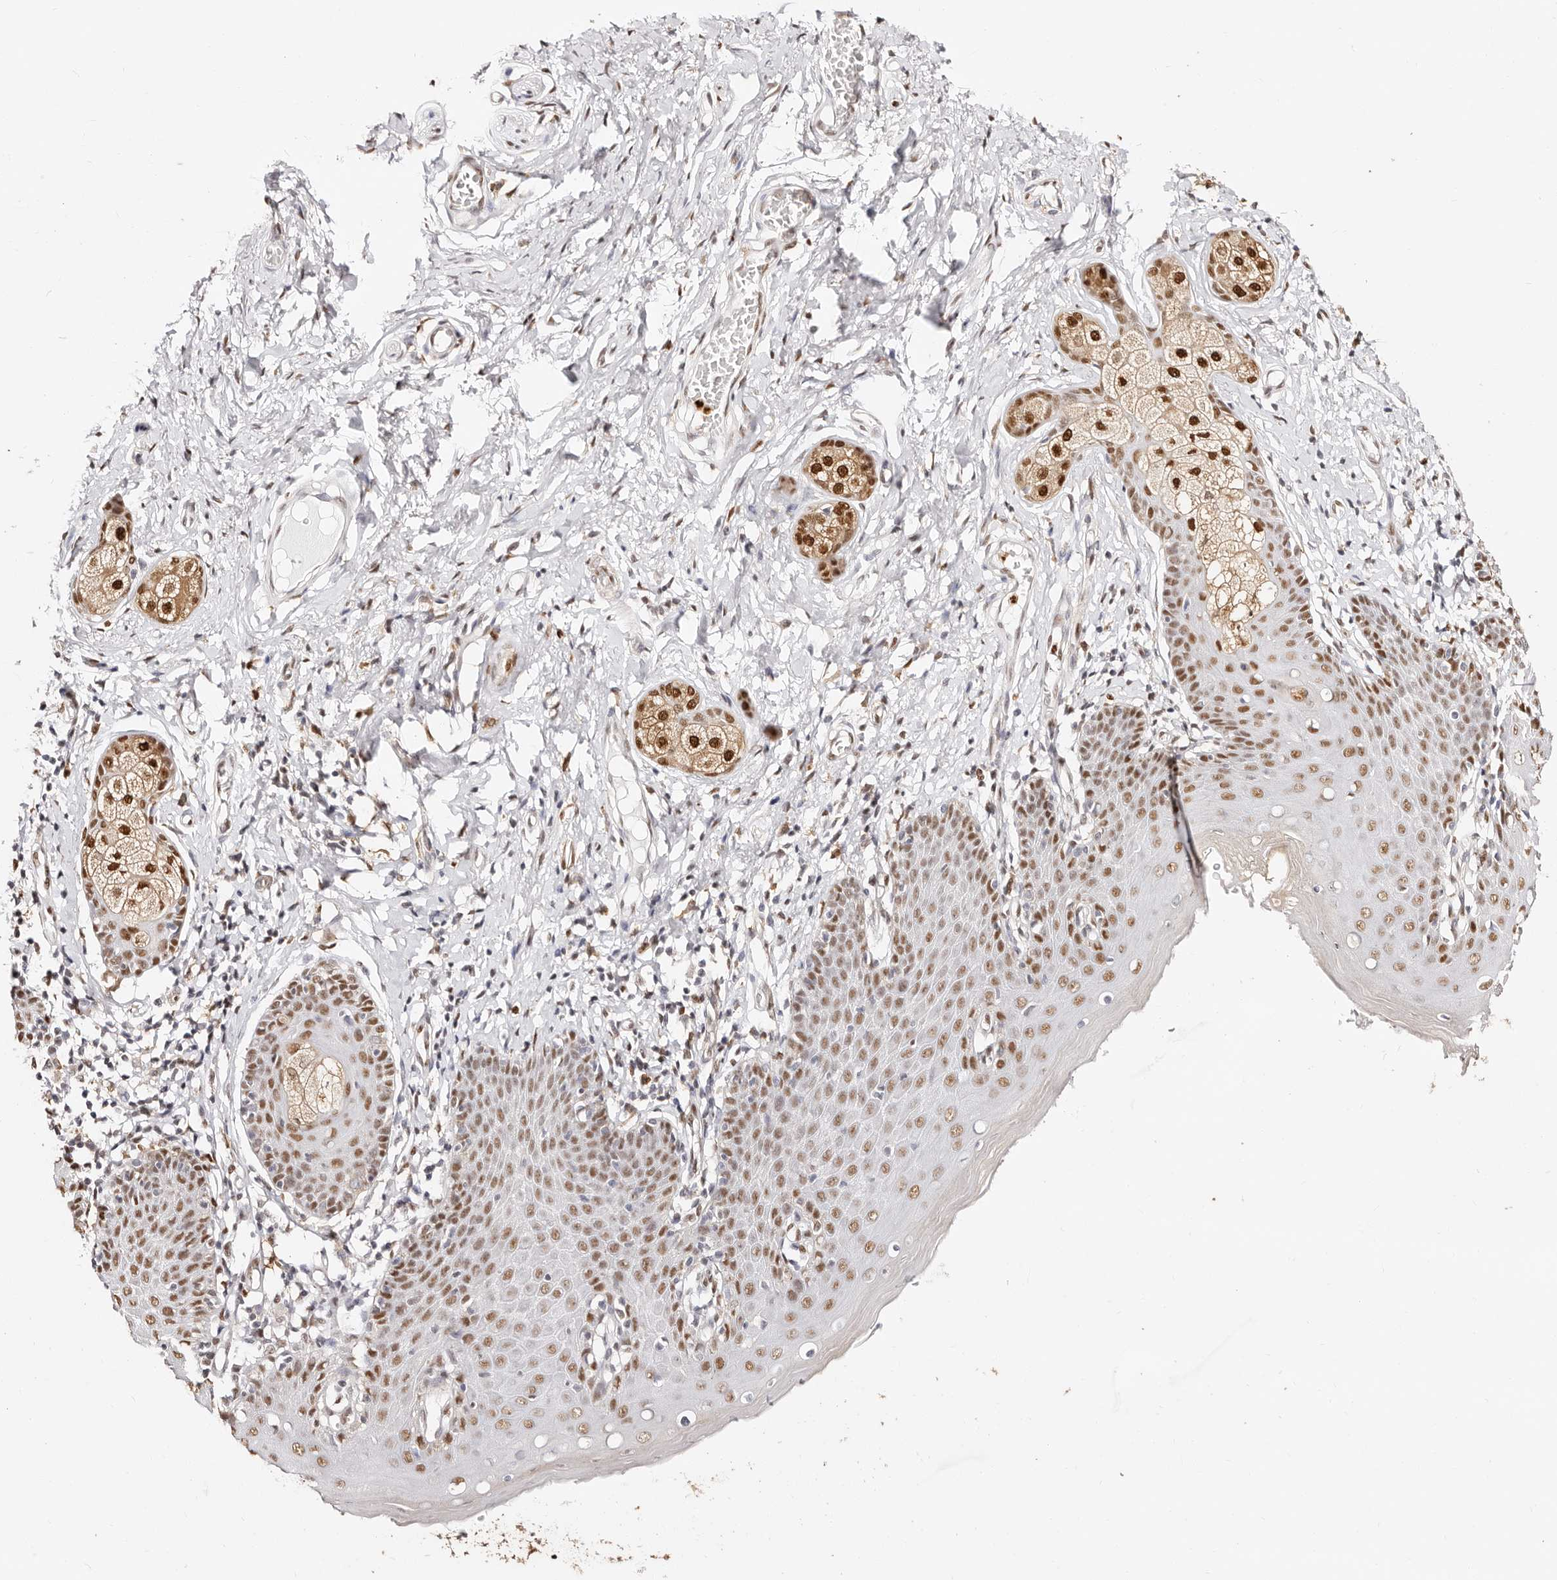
{"staining": {"intensity": "moderate", "quantity": ">75%", "location": "nuclear"}, "tissue": "skin", "cell_type": "Epidermal cells", "image_type": "normal", "snomed": [{"axis": "morphology", "description": "Normal tissue, NOS"}, {"axis": "topography", "description": "Vulva"}], "caption": "This is an image of immunohistochemistry staining of benign skin, which shows moderate staining in the nuclear of epidermal cells.", "gene": "TKT", "patient": {"sex": "female", "age": 66}}